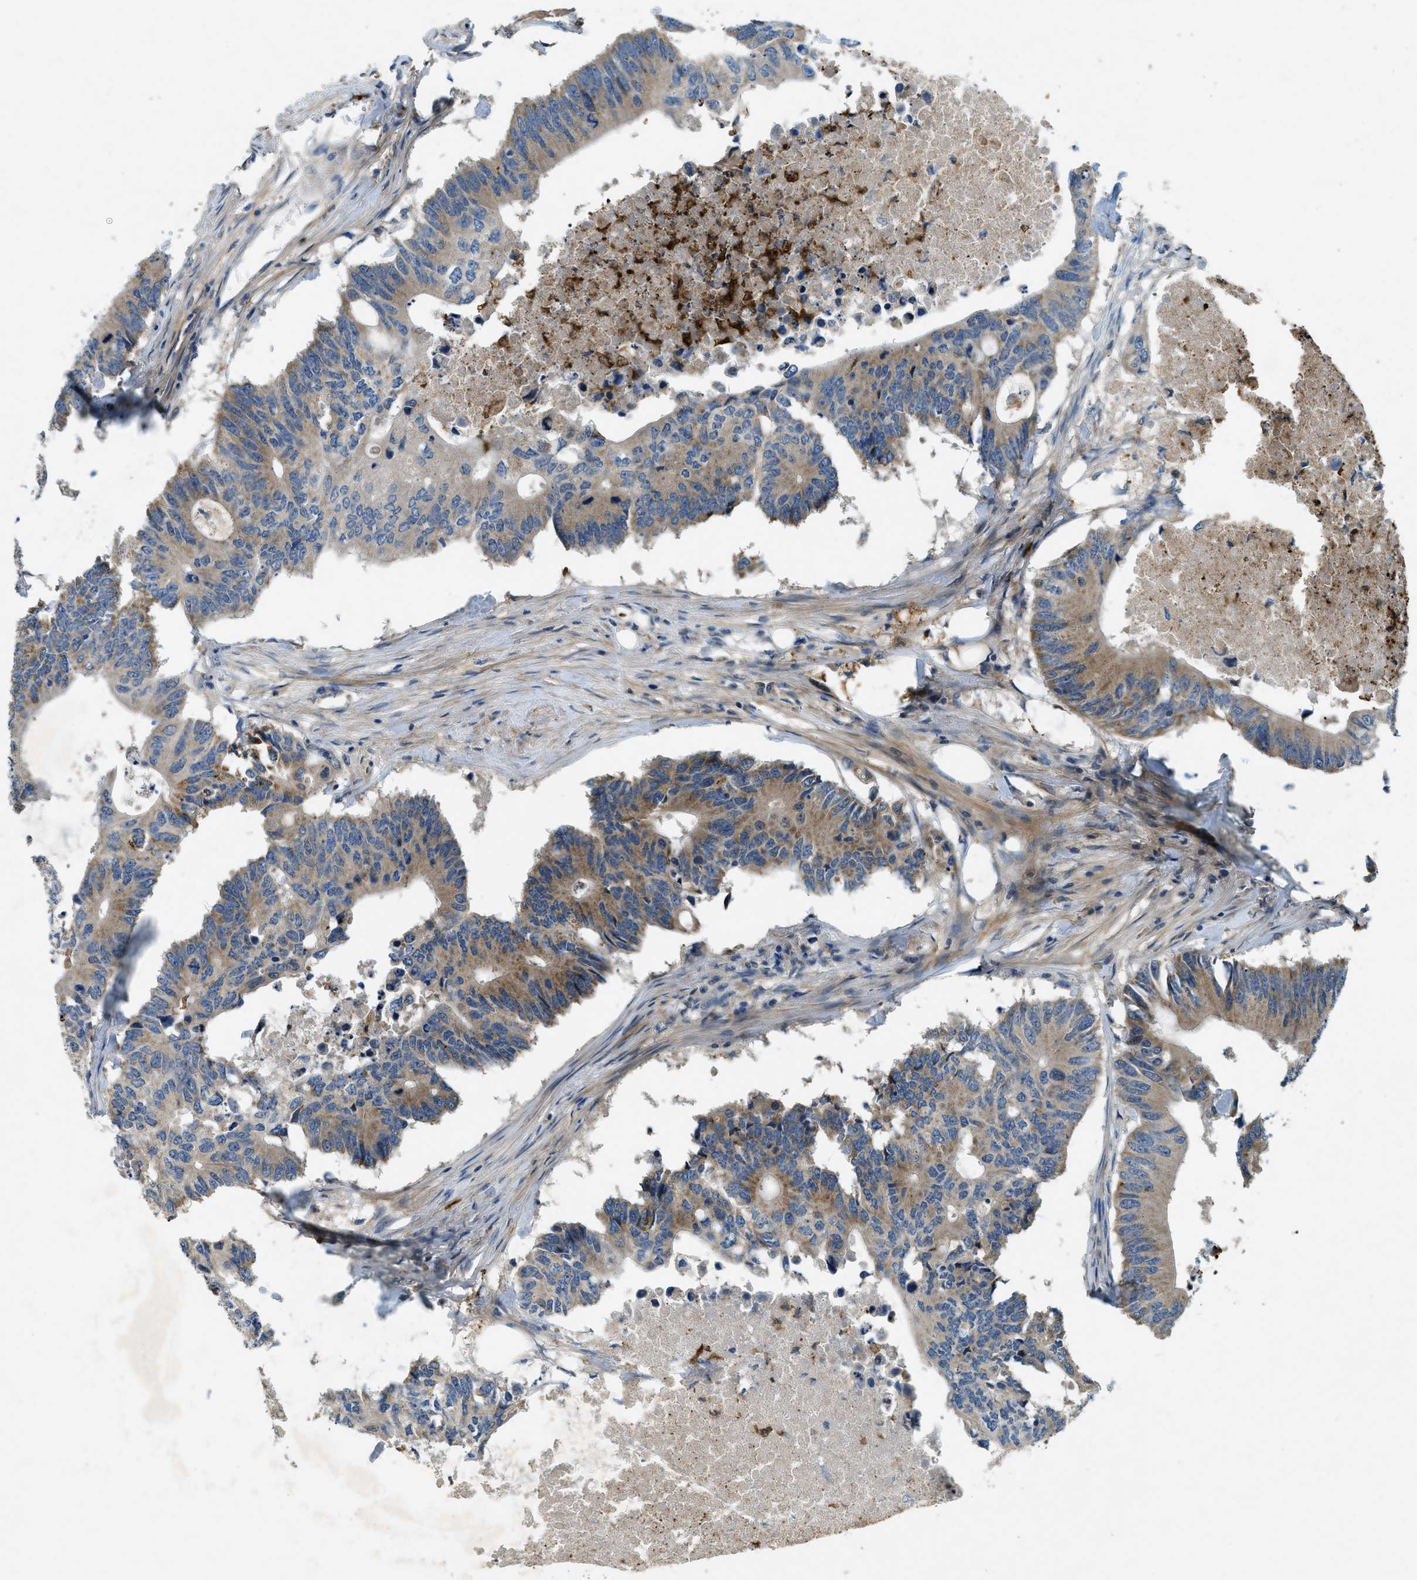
{"staining": {"intensity": "moderate", "quantity": "25%-75%", "location": "cytoplasmic/membranous"}, "tissue": "colorectal cancer", "cell_type": "Tumor cells", "image_type": "cancer", "snomed": [{"axis": "morphology", "description": "Adenocarcinoma, NOS"}, {"axis": "topography", "description": "Colon"}], "caption": "A brown stain shows moderate cytoplasmic/membranous expression of a protein in human colorectal adenocarcinoma tumor cells.", "gene": "SNX14", "patient": {"sex": "male", "age": 71}}